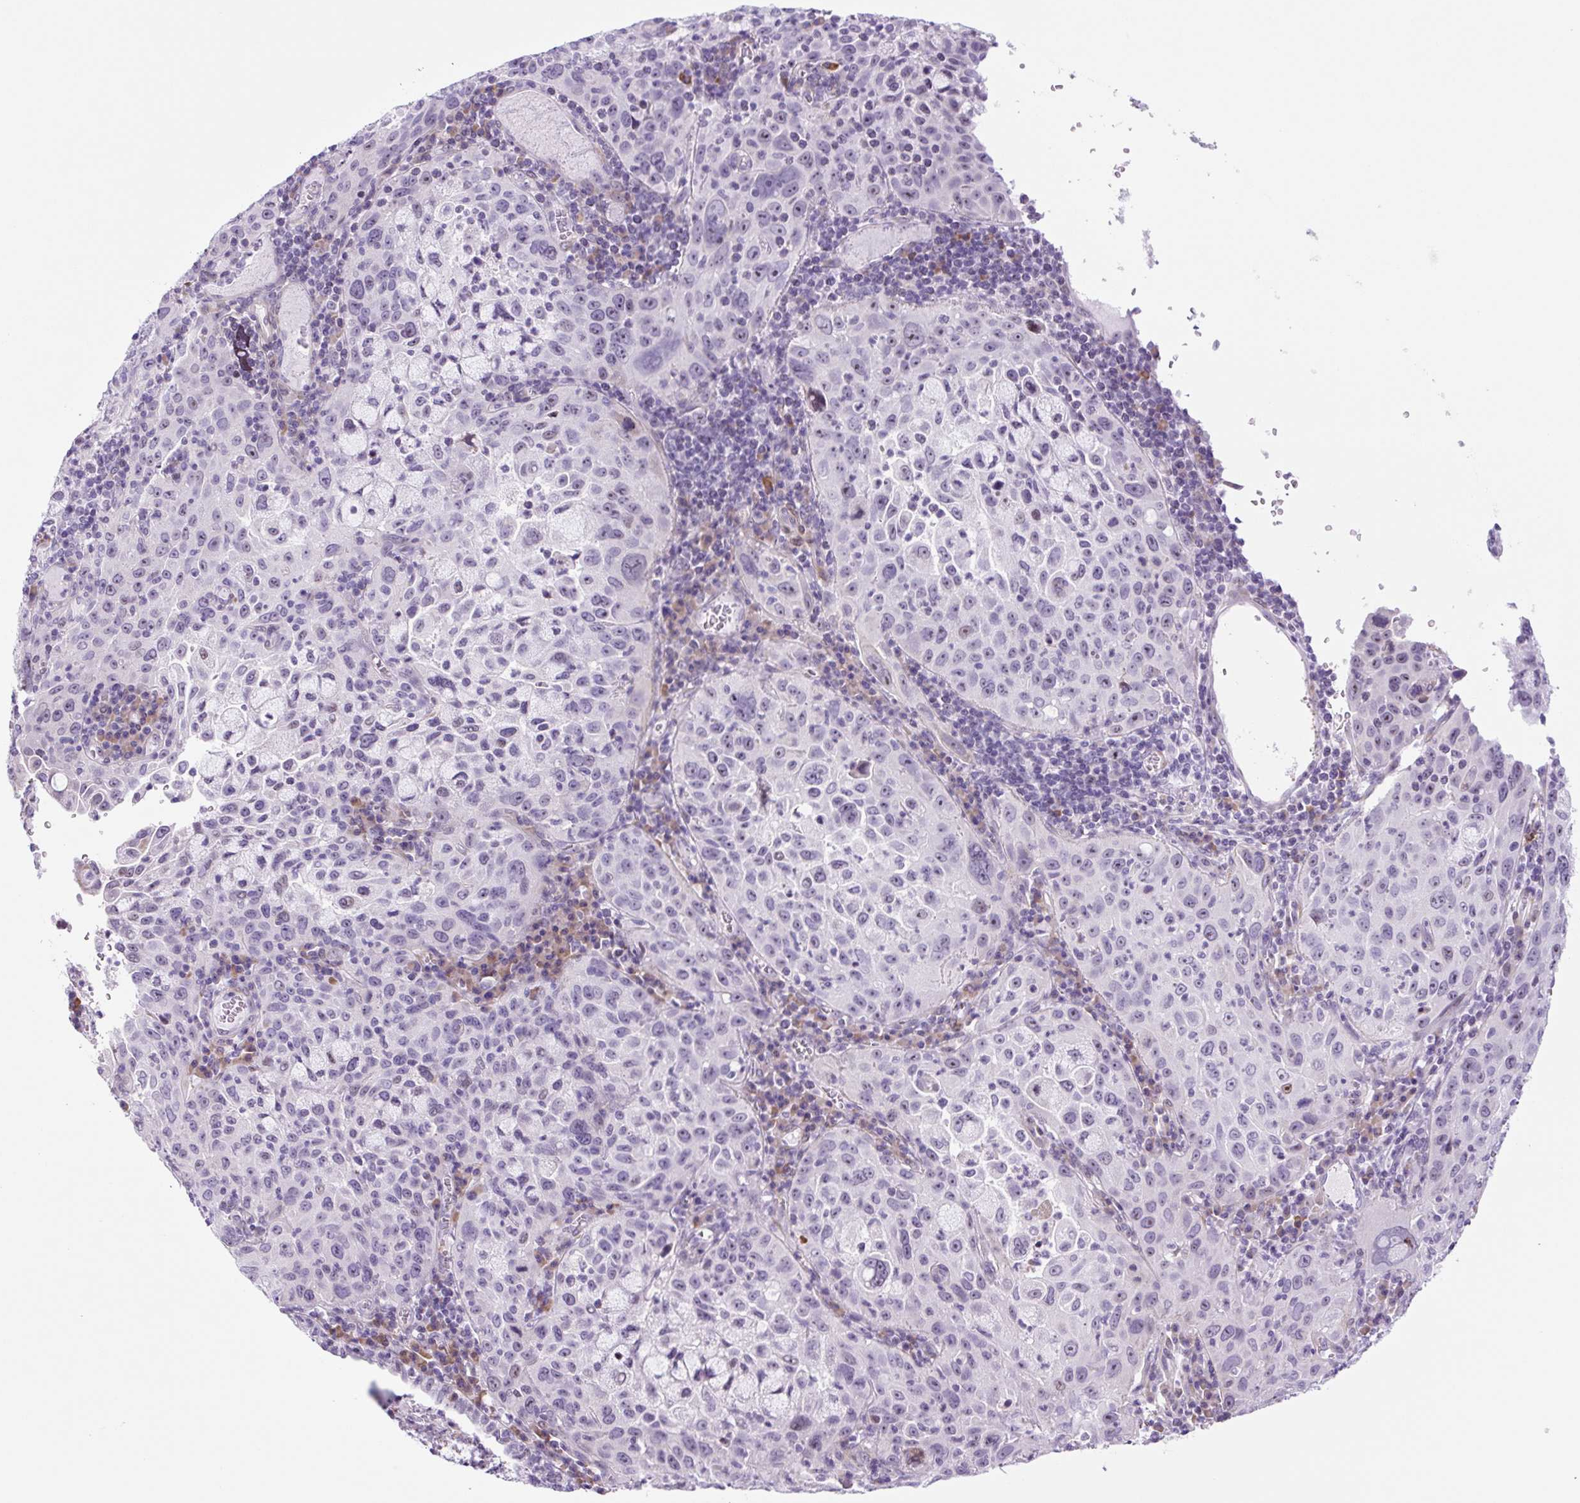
{"staining": {"intensity": "negative", "quantity": "none", "location": "none"}, "tissue": "cervical cancer", "cell_type": "Tumor cells", "image_type": "cancer", "snomed": [{"axis": "morphology", "description": "Squamous cell carcinoma, NOS"}, {"axis": "topography", "description": "Cervix"}], "caption": "Immunohistochemical staining of human squamous cell carcinoma (cervical) shows no significant positivity in tumor cells. Nuclei are stained in blue.", "gene": "RRS1", "patient": {"sex": "female", "age": 42}}